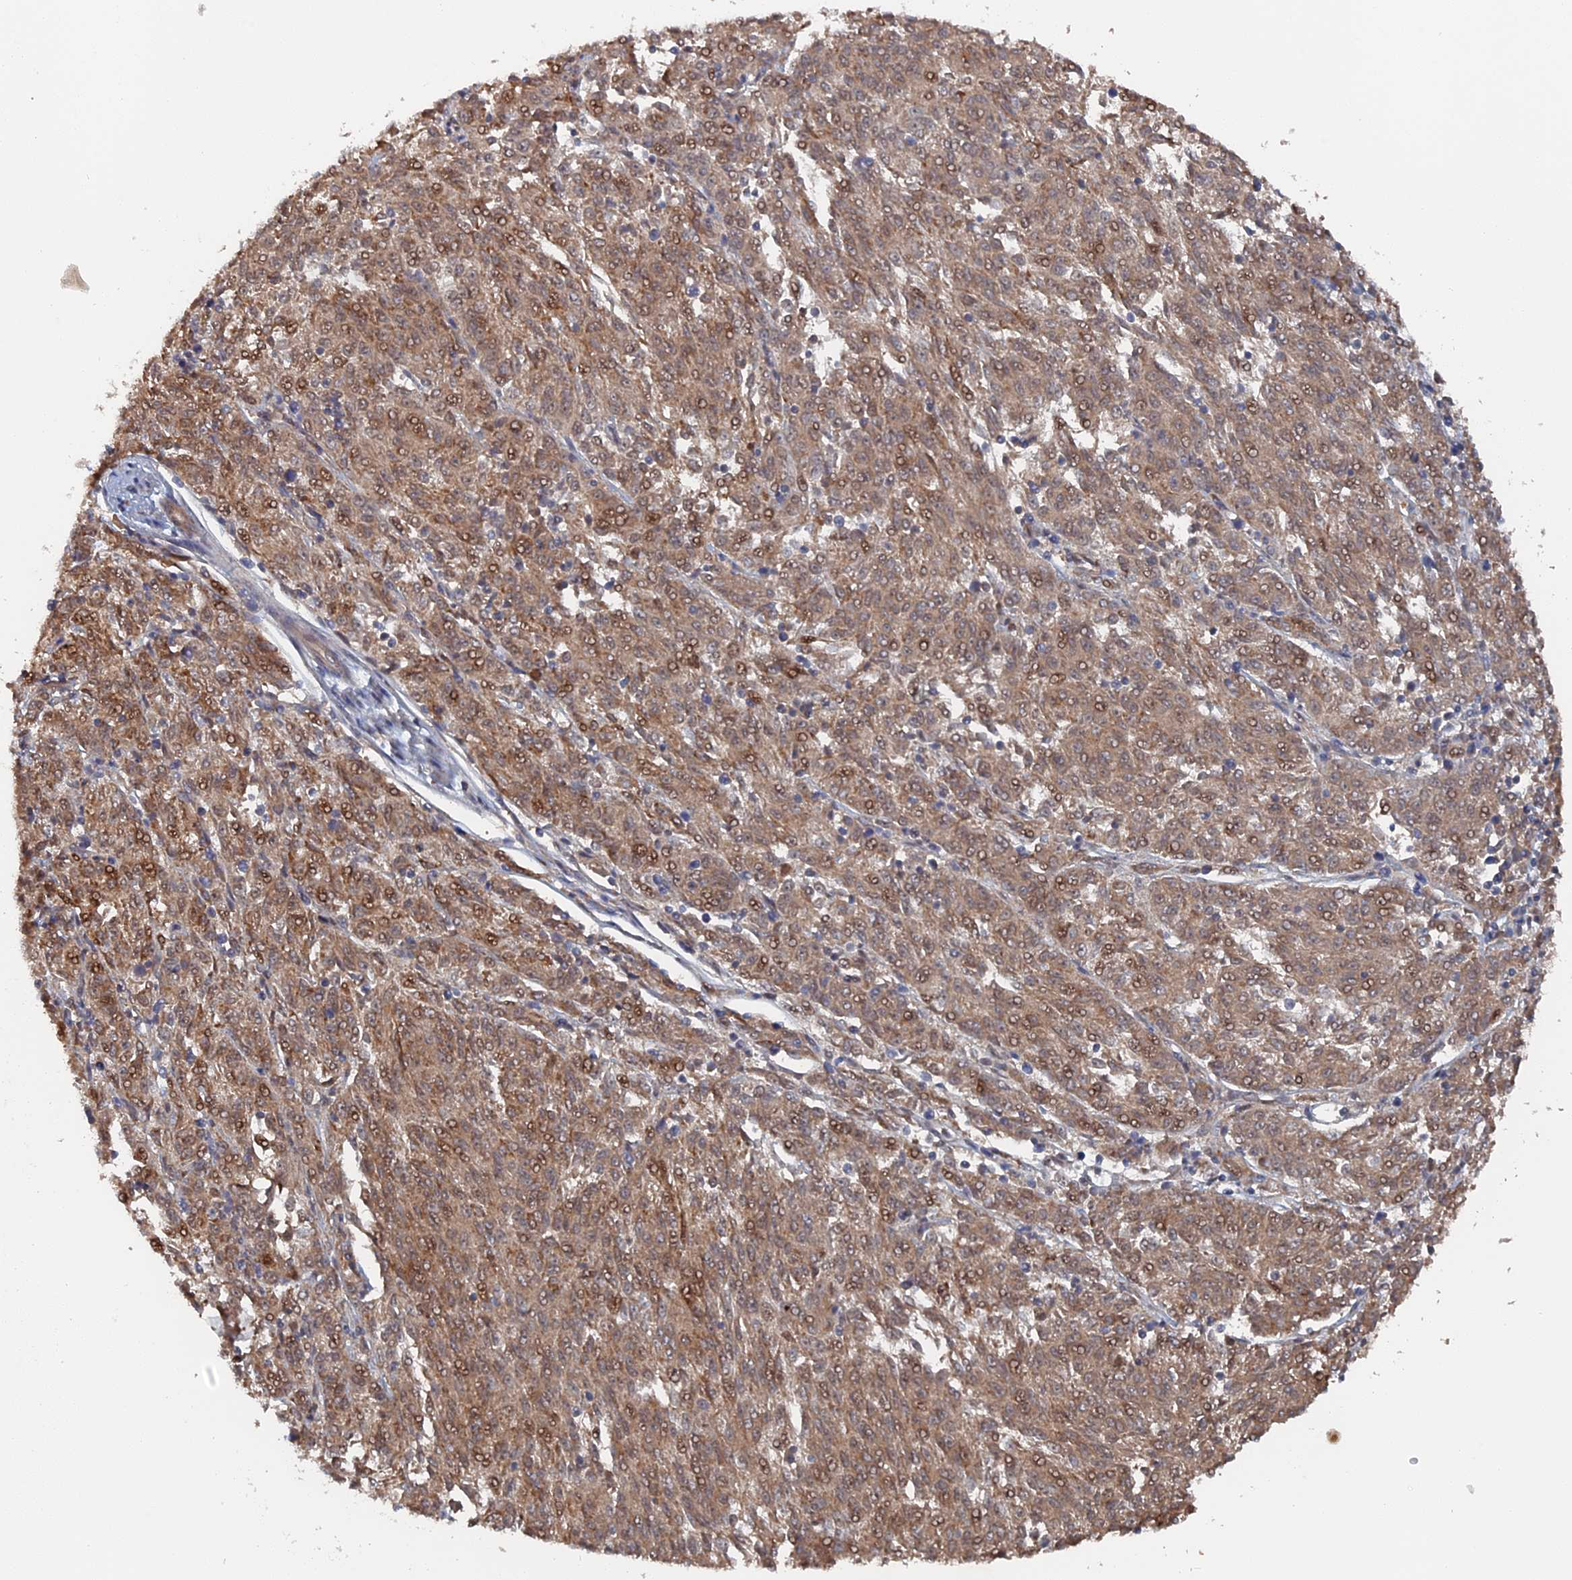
{"staining": {"intensity": "moderate", "quantity": ">75%", "location": "cytoplasmic/membranous,nuclear"}, "tissue": "melanoma", "cell_type": "Tumor cells", "image_type": "cancer", "snomed": [{"axis": "morphology", "description": "Malignant melanoma, NOS"}, {"axis": "topography", "description": "Skin"}], "caption": "Human malignant melanoma stained with a brown dye displays moderate cytoplasmic/membranous and nuclear positive expression in approximately >75% of tumor cells.", "gene": "ELOVL6", "patient": {"sex": "female", "age": 72}}